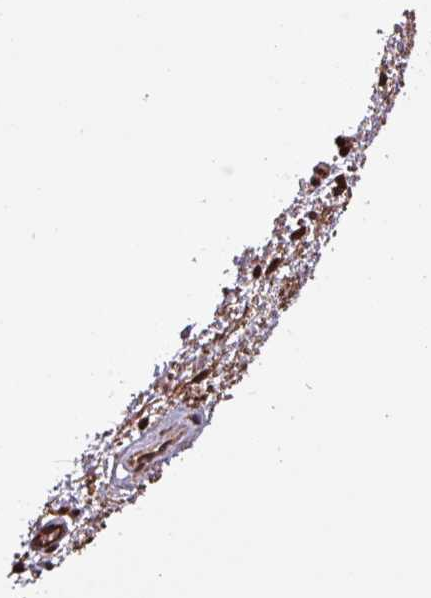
{"staining": {"intensity": "moderate", "quantity": ">75%", "location": "cytoplasmic/membranous,nuclear"}, "tissue": "vagina", "cell_type": "Squamous epithelial cells", "image_type": "normal", "snomed": [{"axis": "morphology", "description": "Normal tissue, NOS"}, {"axis": "topography", "description": "Vagina"}], "caption": "Squamous epithelial cells demonstrate medium levels of moderate cytoplasmic/membranous,nuclear staining in approximately >75% of cells in normal human vagina. Using DAB (brown) and hematoxylin (blue) stains, captured at high magnification using brightfield microscopy.", "gene": "SLC22A24", "patient": {"sex": "female", "age": 34}}